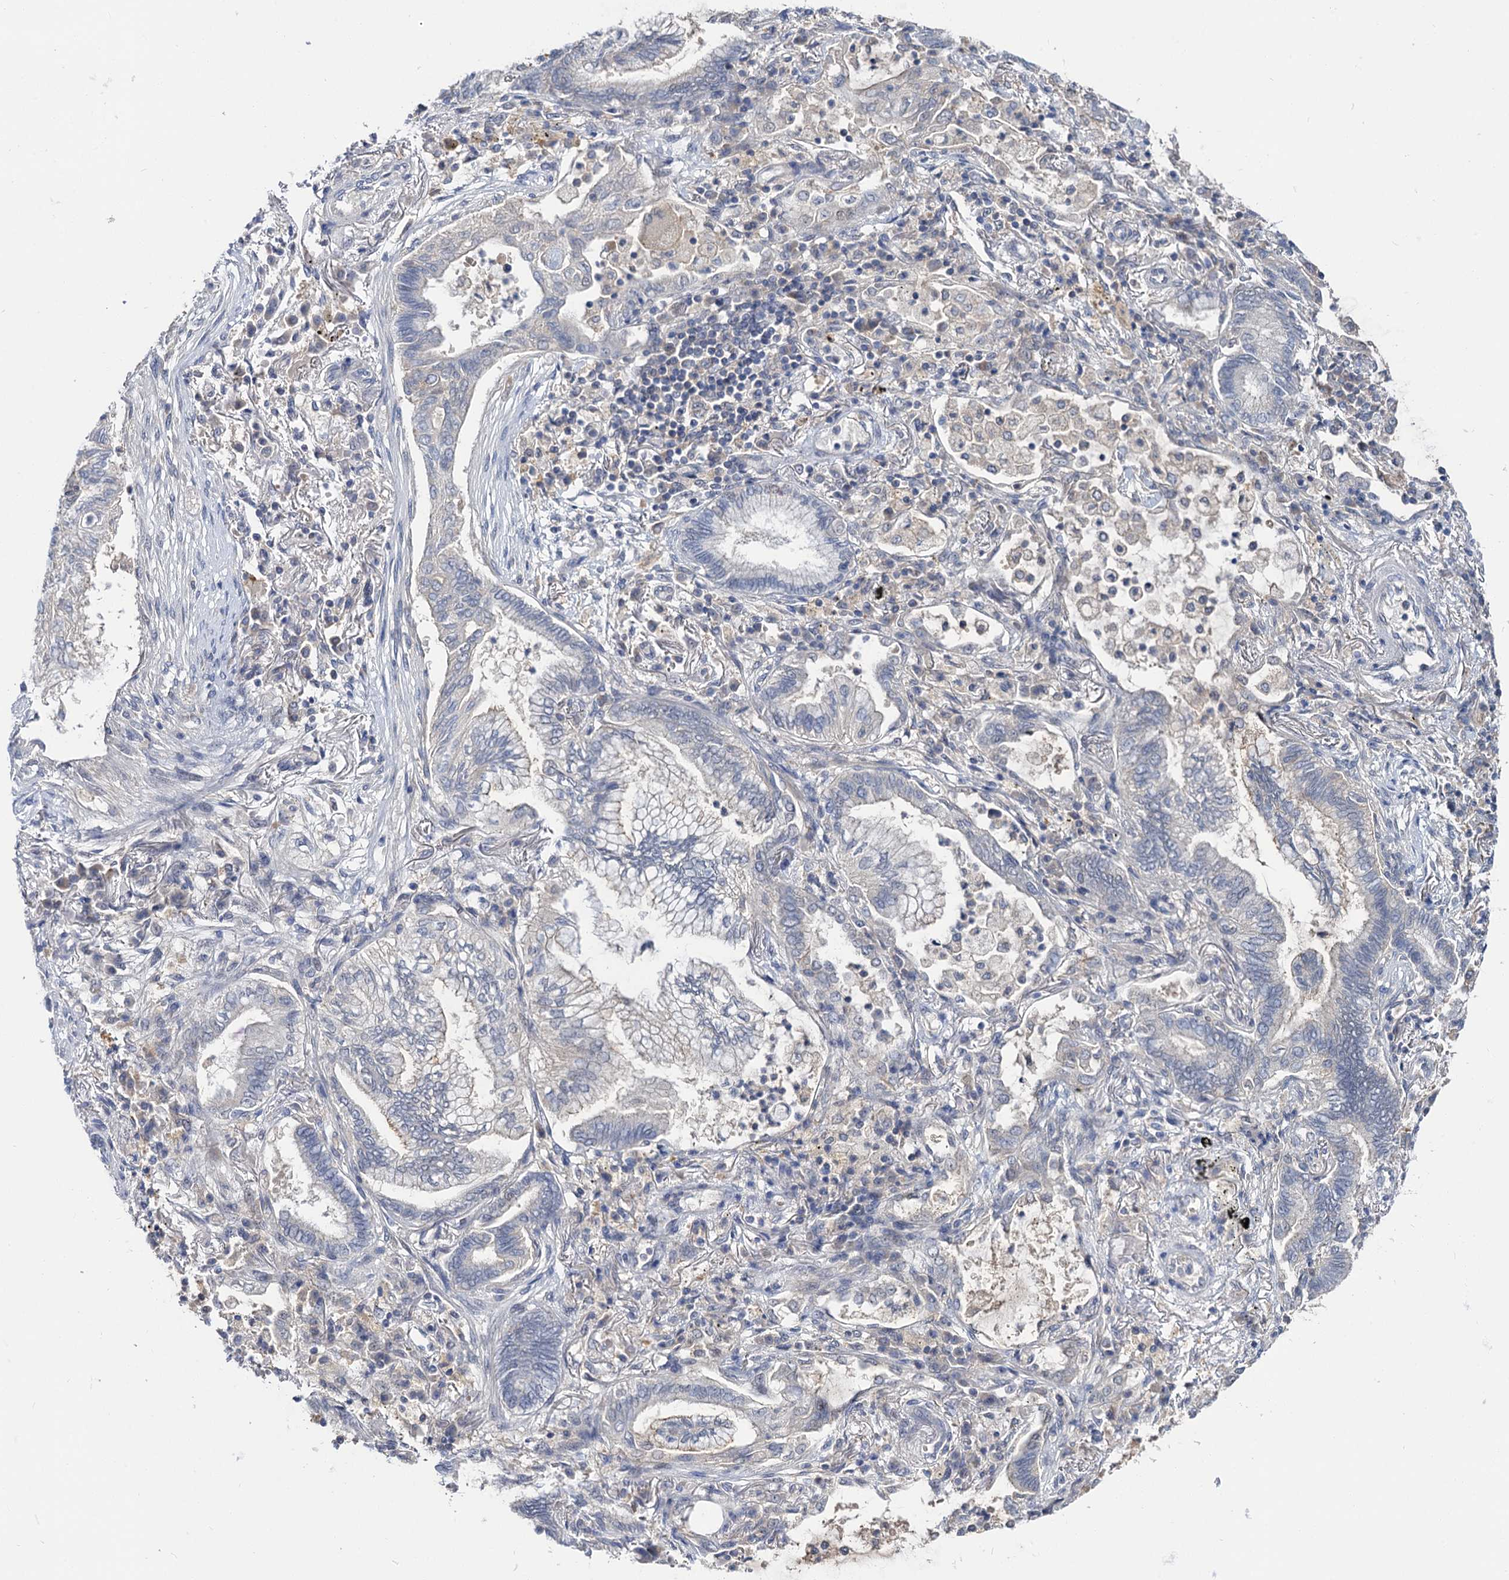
{"staining": {"intensity": "negative", "quantity": "none", "location": "none"}, "tissue": "lung cancer", "cell_type": "Tumor cells", "image_type": "cancer", "snomed": [{"axis": "morphology", "description": "Adenocarcinoma, NOS"}, {"axis": "topography", "description": "Lung"}], "caption": "Photomicrograph shows no significant protein positivity in tumor cells of lung cancer.", "gene": "NEK10", "patient": {"sex": "female", "age": 70}}